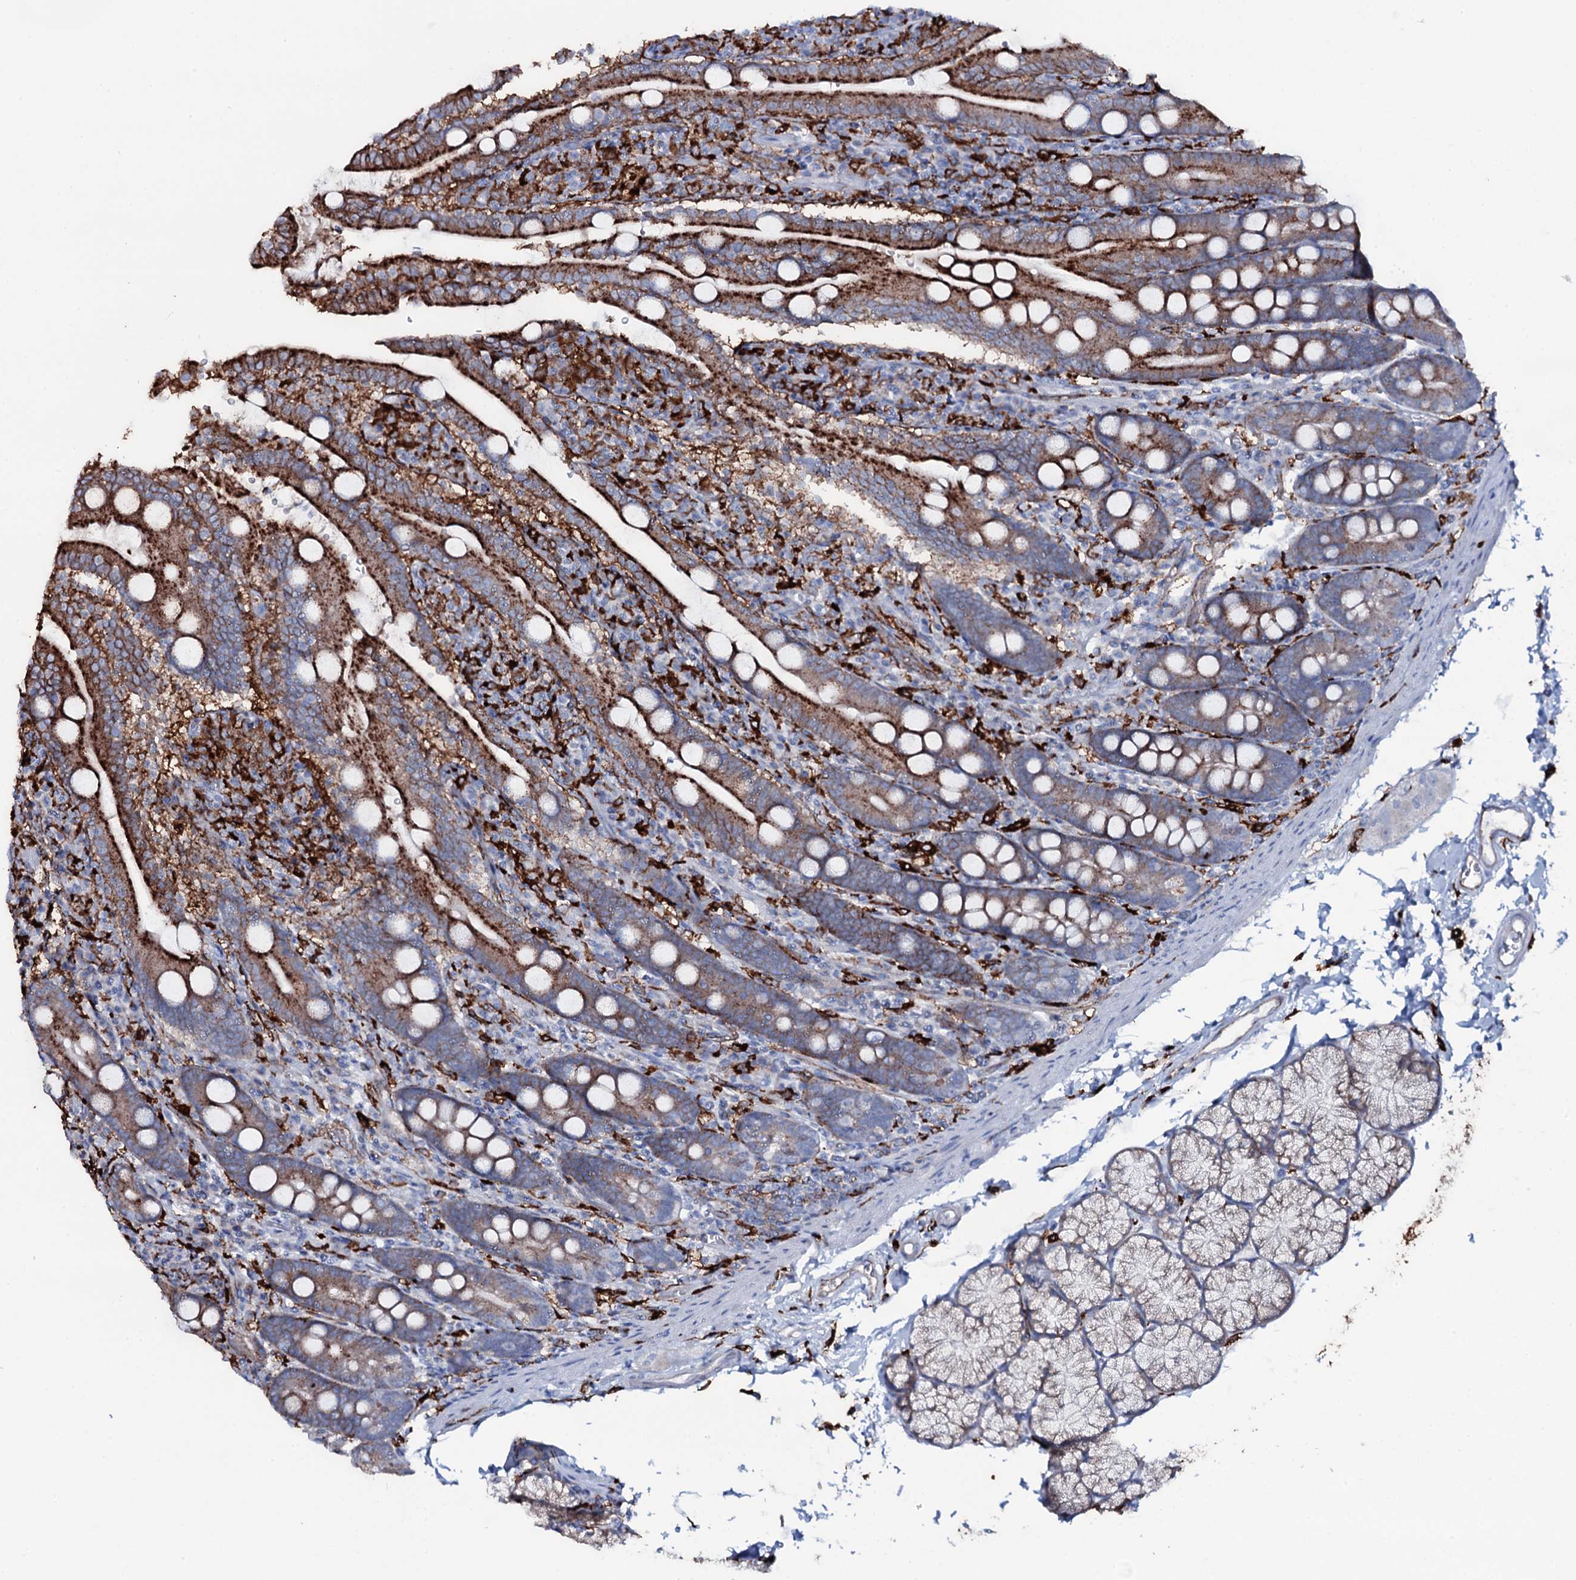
{"staining": {"intensity": "moderate", "quantity": ">75%", "location": "cytoplasmic/membranous"}, "tissue": "duodenum", "cell_type": "Glandular cells", "image_type": "normal", "snomed": [{"axis": "morphology", "description": "Normal tissue, NOS"}, {"axis": "topography", "description": "Duodenum"}], "caption": "Immunohistochemistry of unremarkable duodenum reveals medium levels of moderate cytoplasmic/membranous staining in approximately >75% of glandular cells.", "gene": "OSBPL2", "patient": {"sex": "male", "age": 35}}